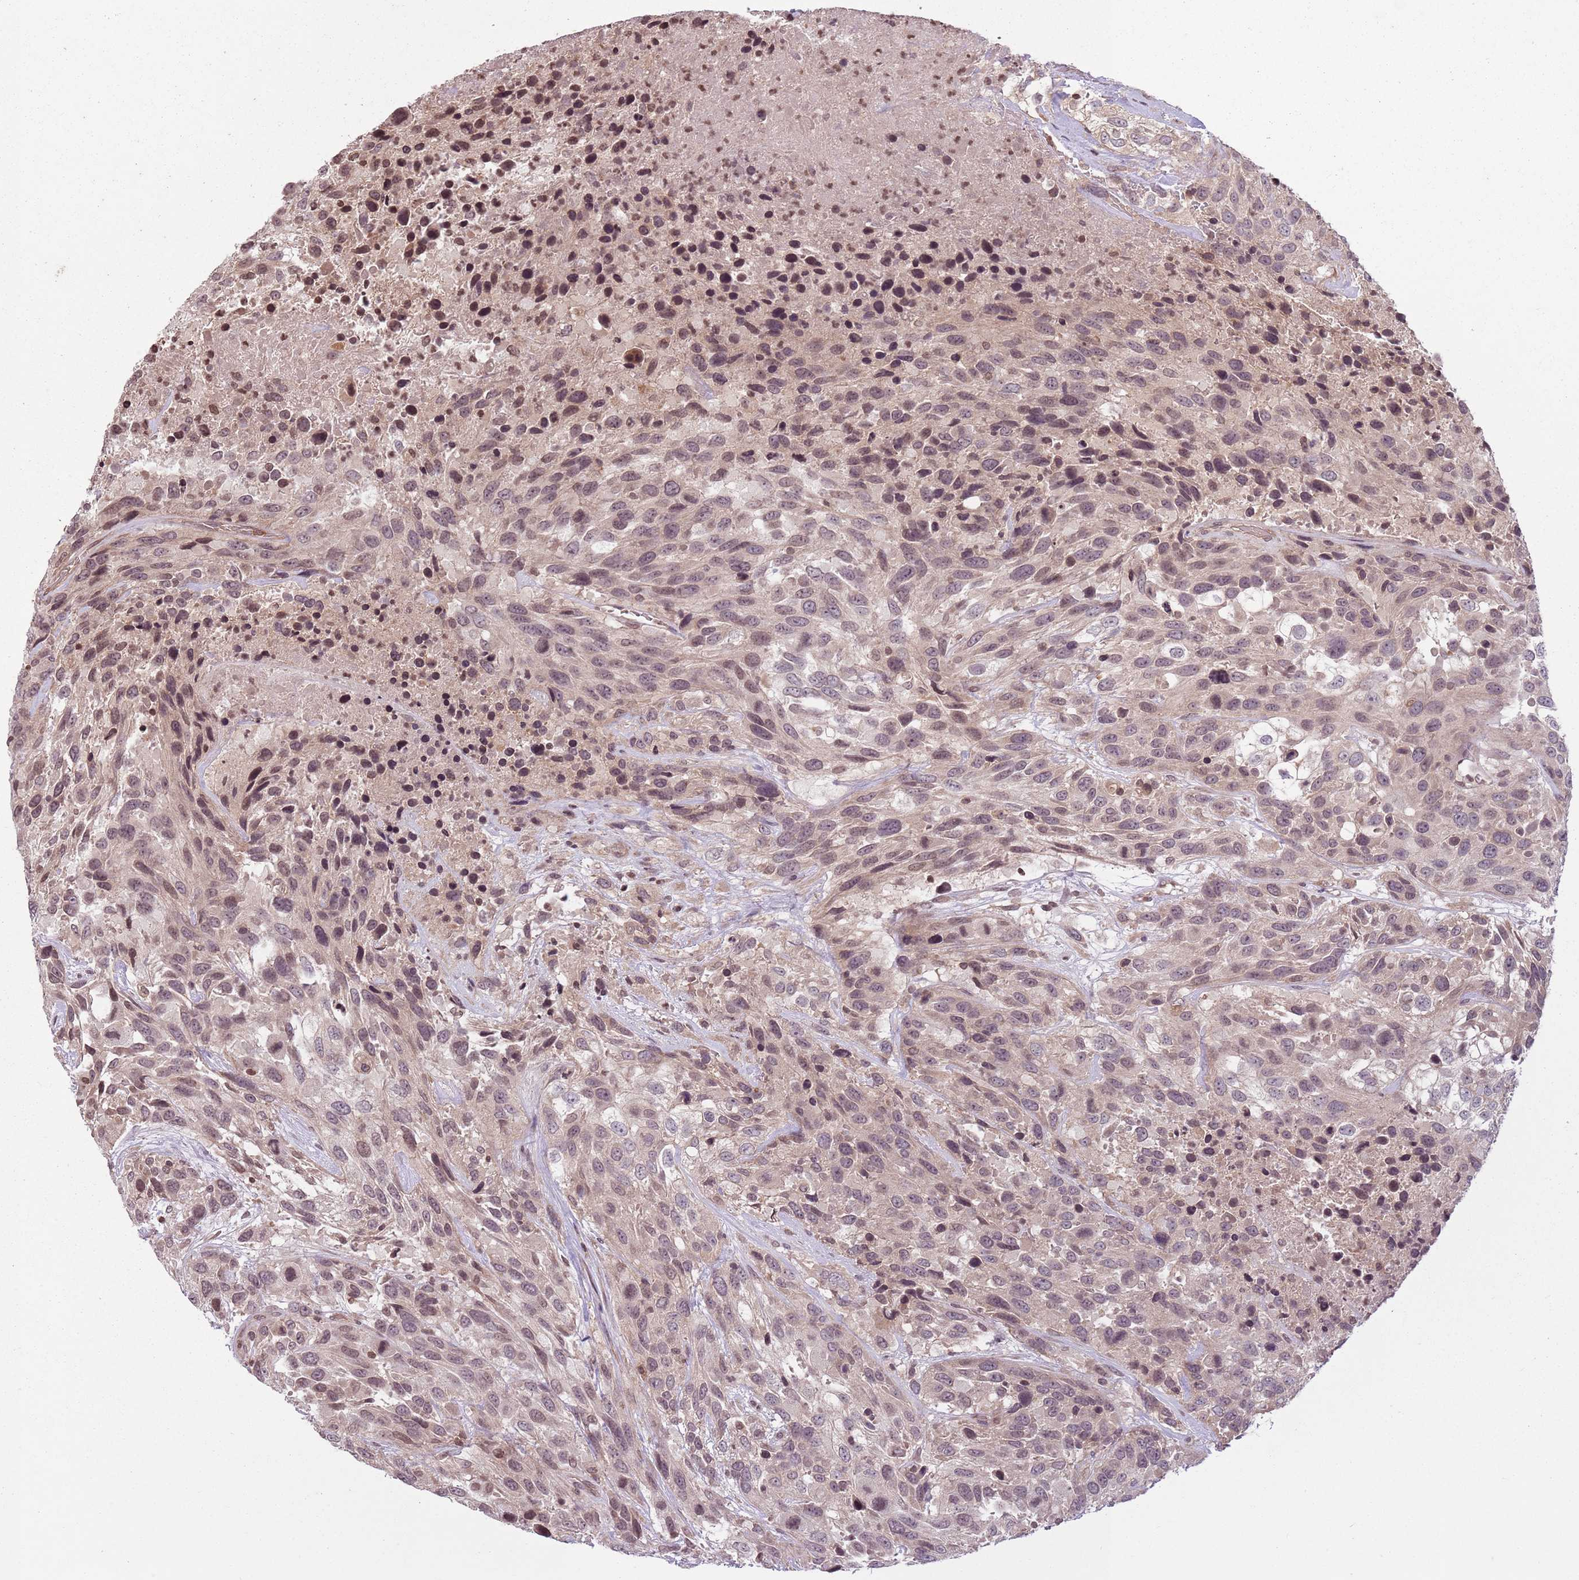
{"staining": {"intensity": "weak", "quantity": ">75%", "location": "cytoplasmic/membranous,nuclear"}, "tissue": "urothelial cancer", "cell_type": "Tumor cells", "image_type": "cancer", "snomed": [{"axis": "morphology", "description": "Urothelial carcinoma, High grade"}, {"axis": "topography", "description": "Urinary bladder"}], "caption": "DAB immunohistochemical staining of human urothelial cancer shows weak cytoplasmic/membranous and nuclear protein staining in about >75% of tumor cells.", "gene": "CAPN9", "patient": {"sex": "female", "age": 70}}